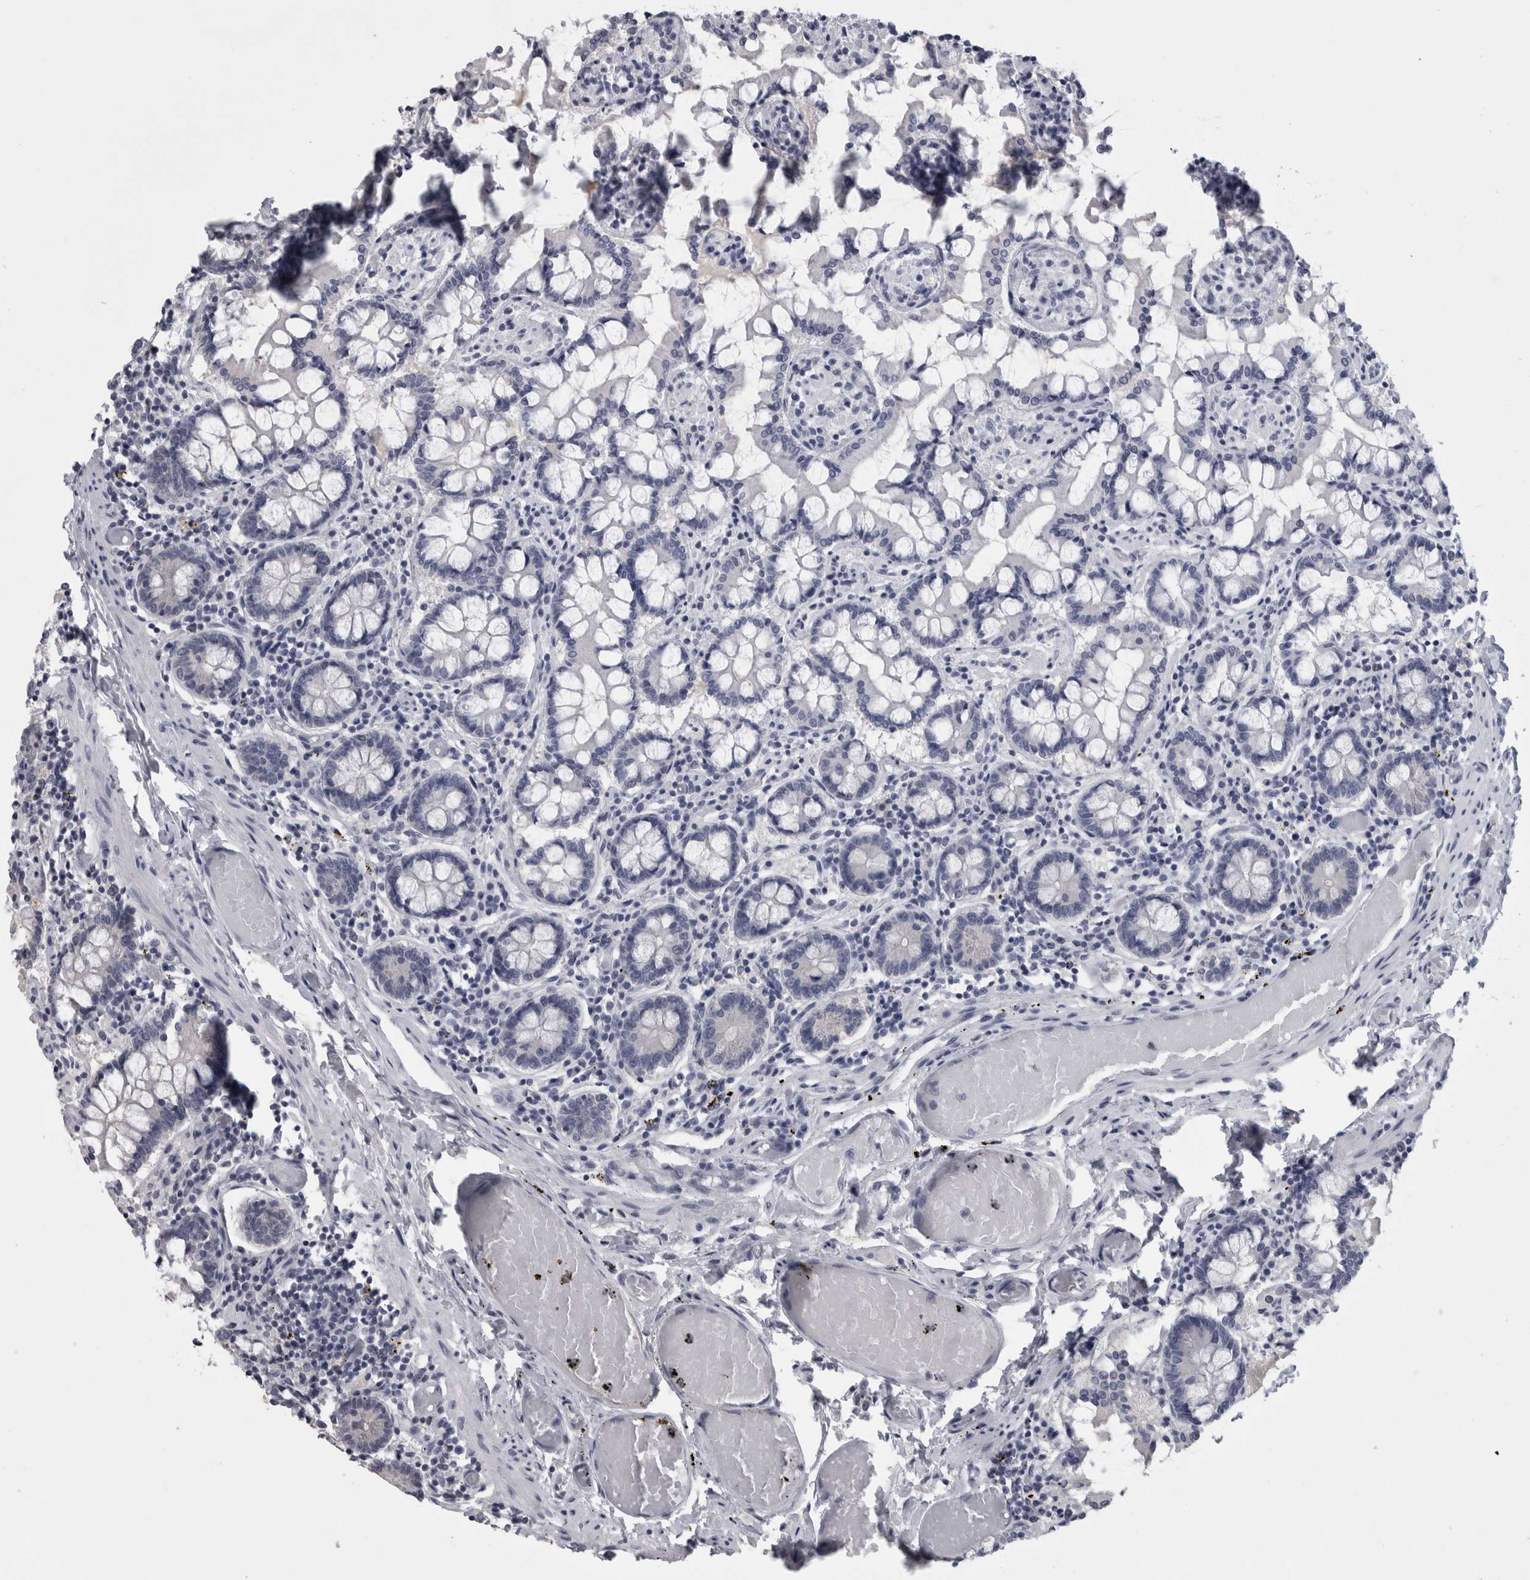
{"staining": {"intensity": "negative", "quantity": "none", "location": "none"}, "tissue": "small intestine", "cell_type": "Glandular cells", "image_type": "normal", "snomed": [{"axis": "morphology", "description": "Normal tissue, NOS"}, {"axis": "topography", "description": "Small intestine"}], "caption": "This is an immunohistochemistry (IHC) photomicrograph of unremarkable human small intestine. There is no positivity in glandular cells.", "gene": "APRT", "patient": {"sex": "male", "age": 41}}